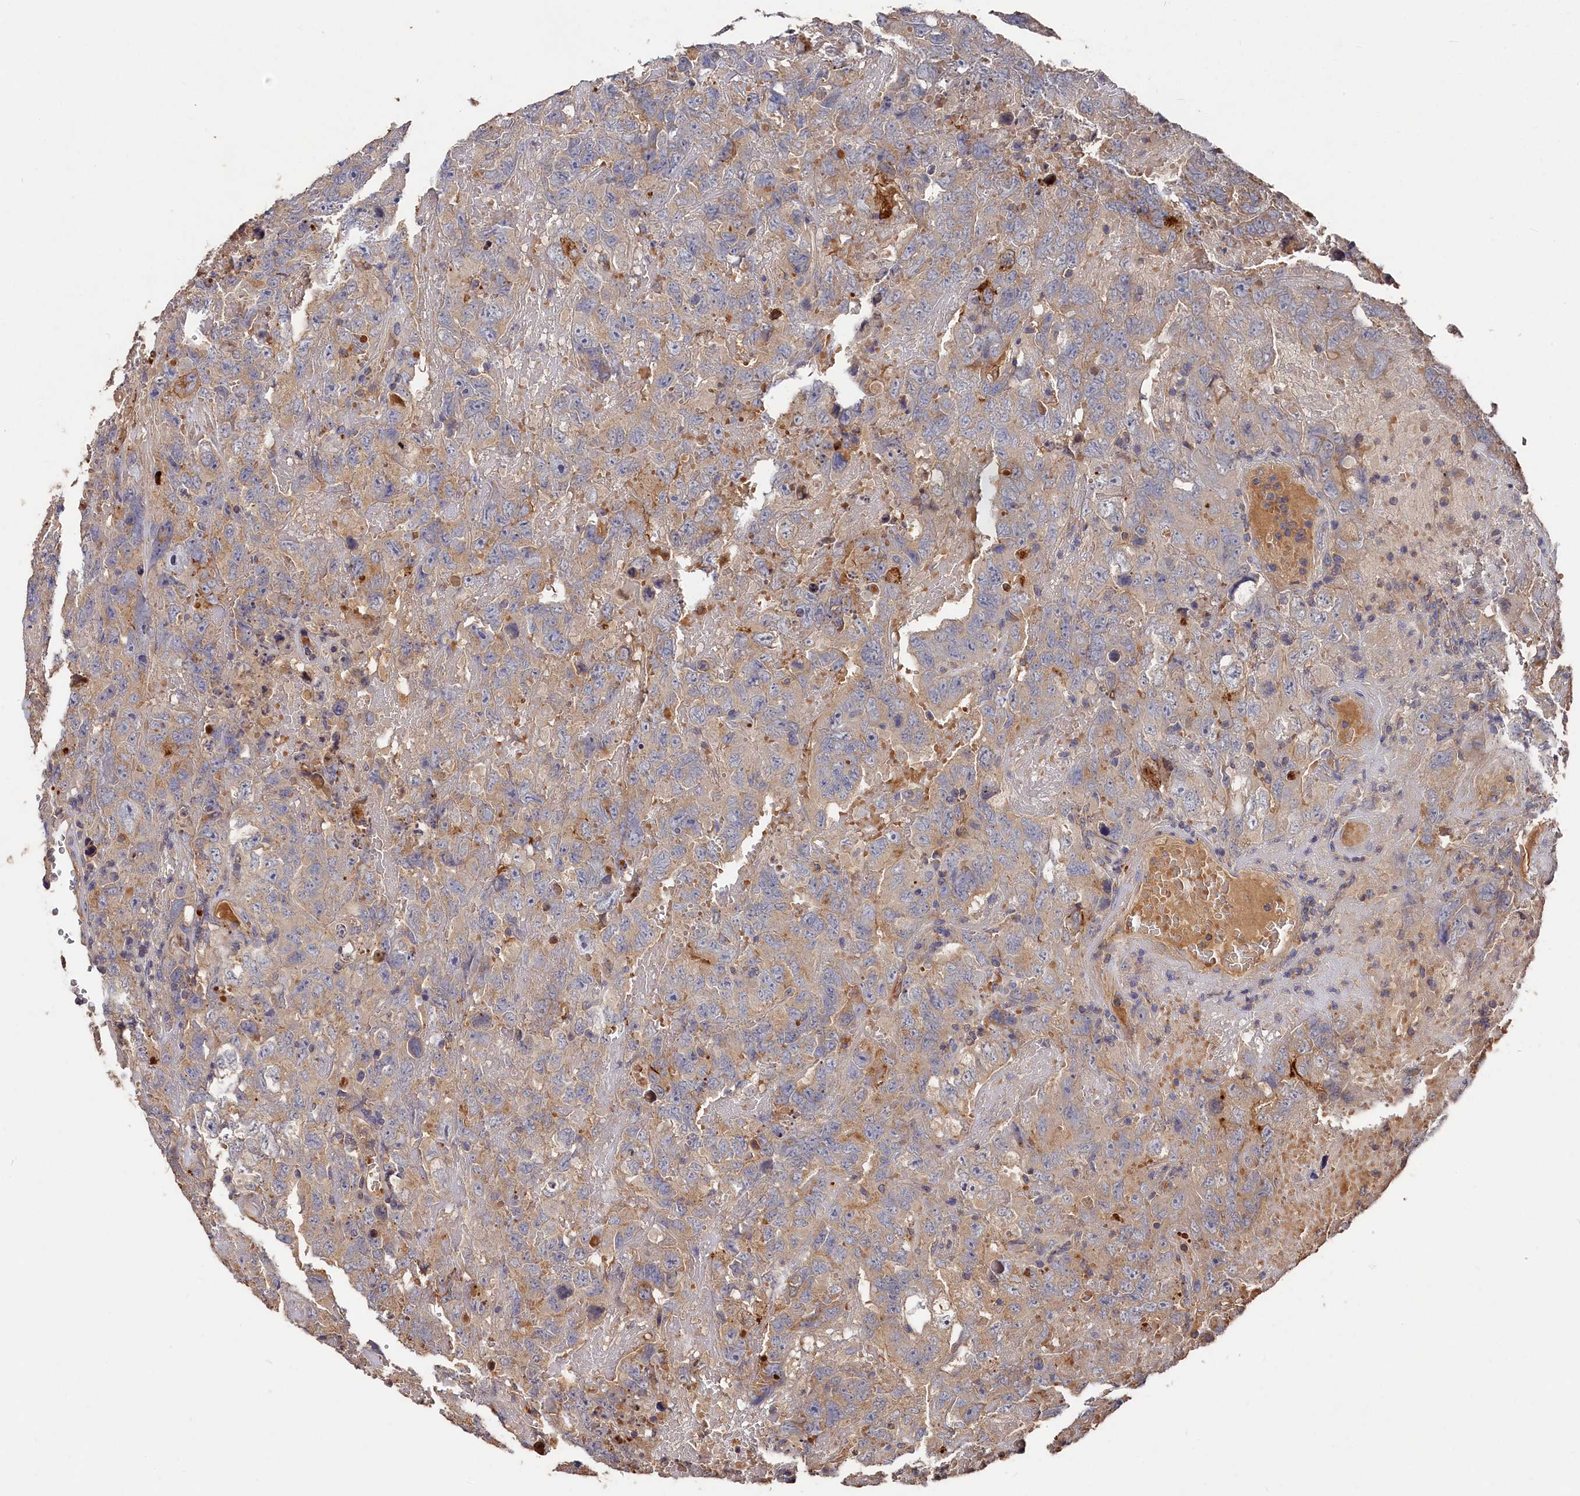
{"staining": {"intensity": "weak", "quantity": "<25%", "location": "cytoplasmic/membranous"}, "tissue": "testis cancer", "cell_type": "Tumor cells", "image_type": "cancer", "snomed": [{"axis": "morphology", "description": "Carcinoma, Embryonal, NOS"}, {"axis": "topography", "description": "Testis"}], "caption": "Protein analysis of testis cancer demonstrates no significant positivity in tumor cells.", "gene": "DHRS11", "patient": {"sex": "male", "age": 45}}